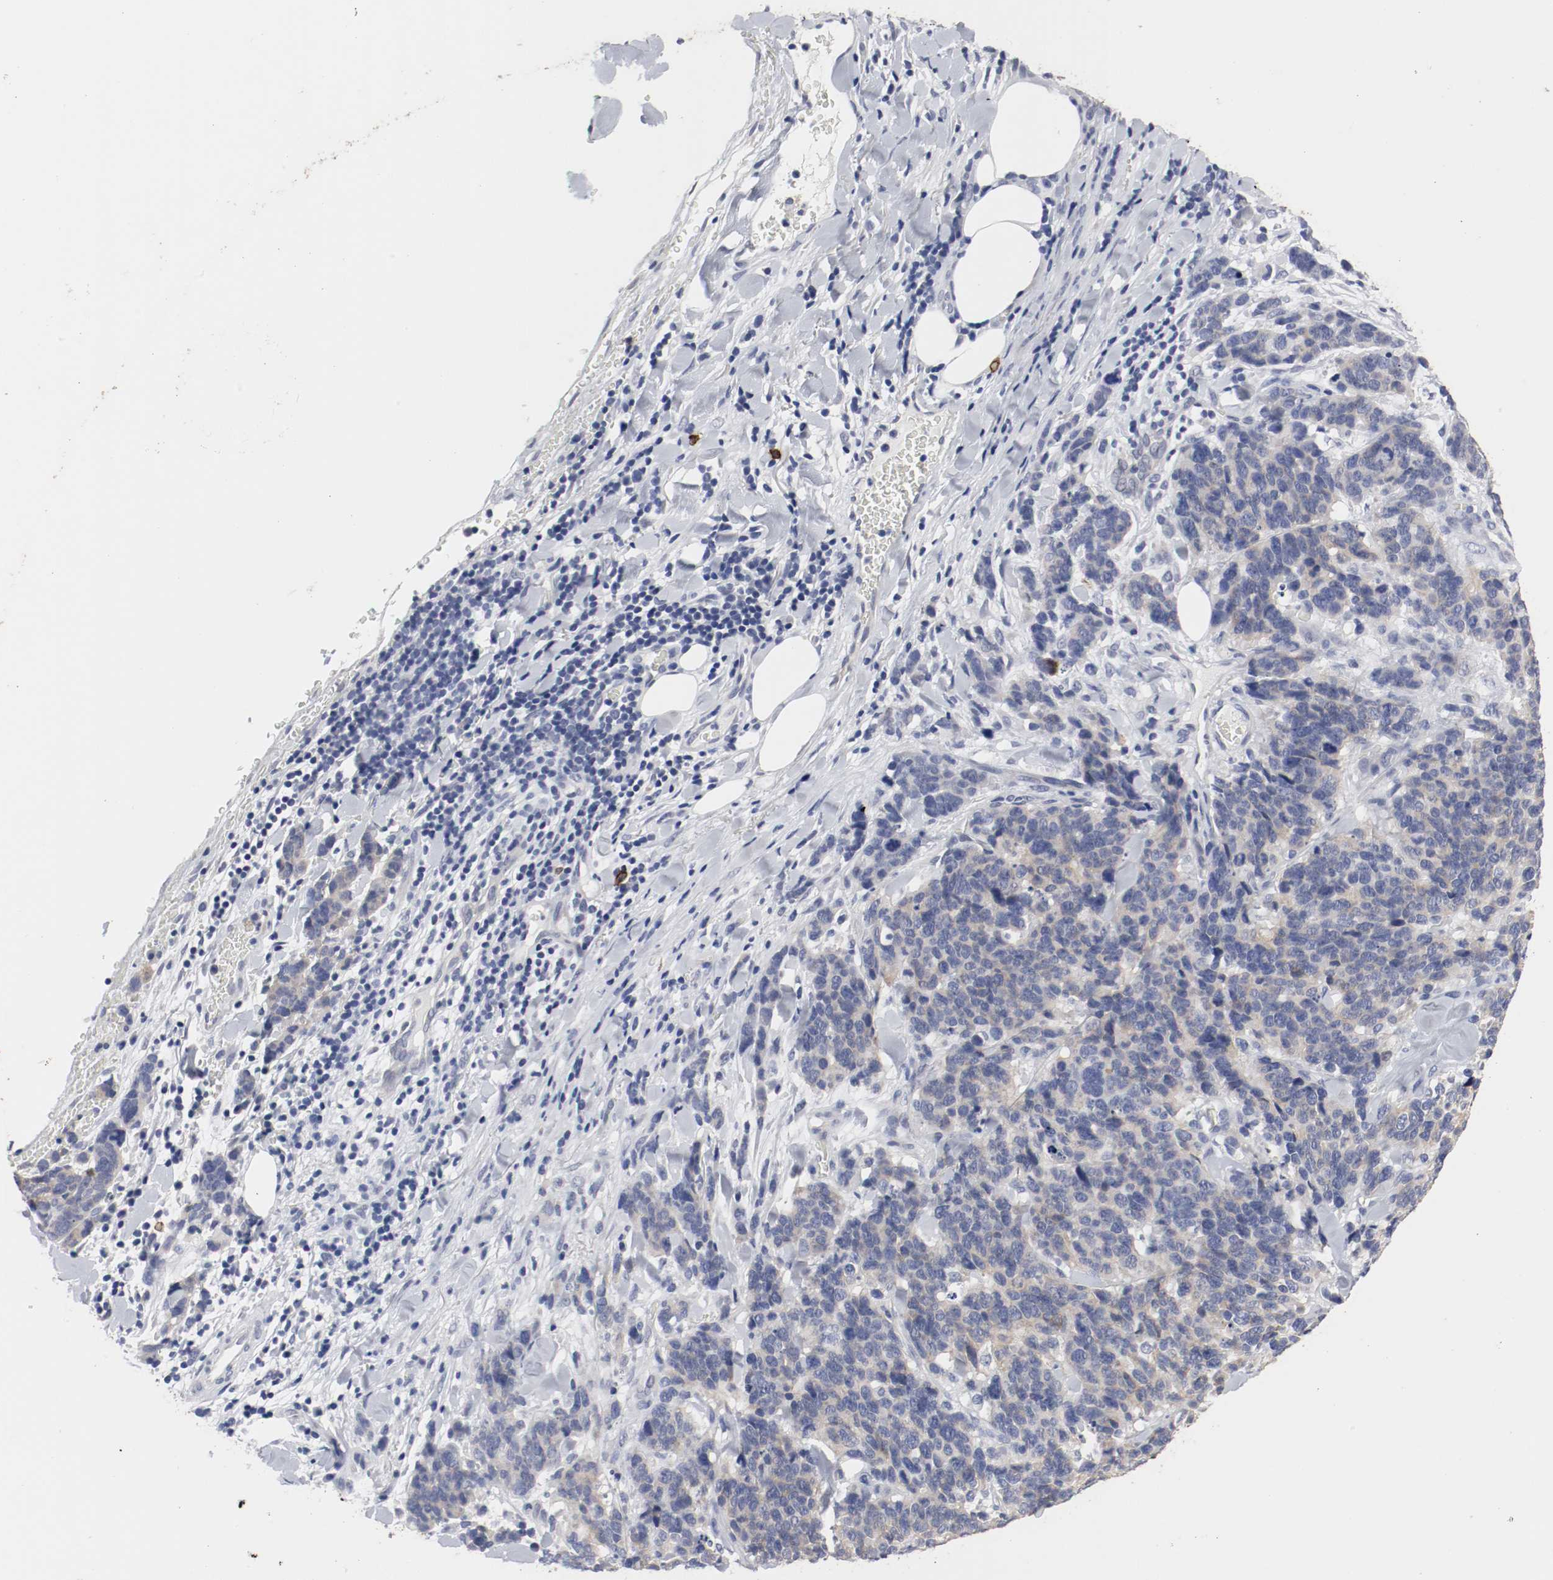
{"staining": {"intensity": "negative", "quantity": "none", "location": "none"}, "tissue": "lung cancer", "cell_type": "Tumor cells", "image_type": "cancer", "snomed": [{"axis": "morphology", "description": "Neoplasm, malignant, NOS"}, {"axis": "topography", "description": "Lung"}], "caption": "The photomicrograph reveals no staining of tumor cells in lung cancer (neoplasm (malignant)).", "gene": "KIT", "patient": {"sex": "female", "age": 58}}